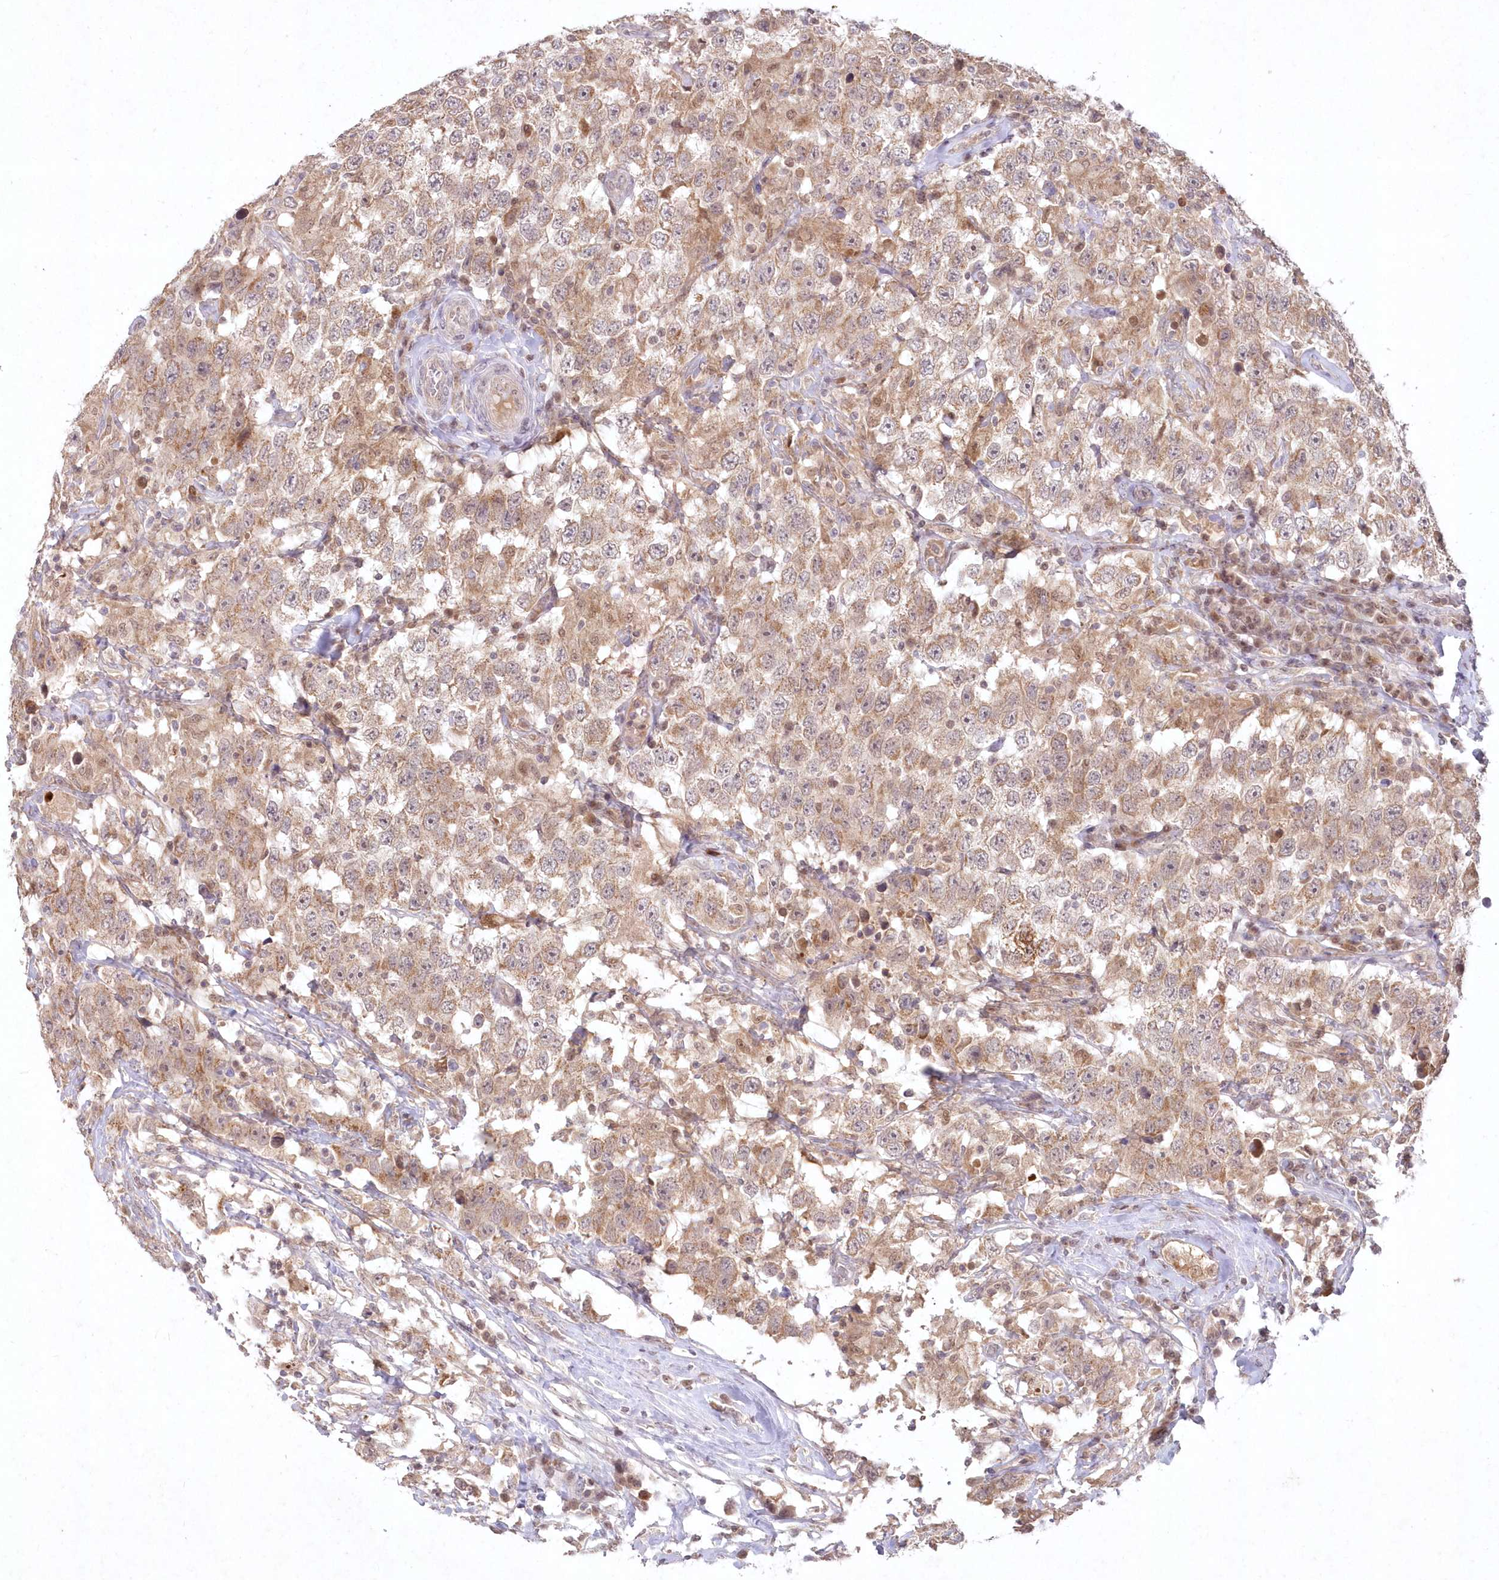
{"staining": {"intensity": "weak", "quantity": ">75%", "location": "cytoplasmic/membranous"}, "tissue": "testis cancer", "cell_type": "Tumor cells", "image_type": "cancer", "snomed": [{"axis": "morphology", "description": "Seminoma, NOS"}, {"axis": "topography", "description": "Testis"}], "caption": "High-power microscopy captured an IHC photomicrograph of seminoma (testis), revealing weak cytoplasmic/membranous expression in about >75% of tumor cells. The staining was performed using DAB (3,3'-diaminobenzidine) to visualize the protein expression in brown, while the nuclei were stained in blue with hematoxylin (Magnification: 20x).", "gene": "ASCC1", "patient": {"sex": "male", "age": 41}}